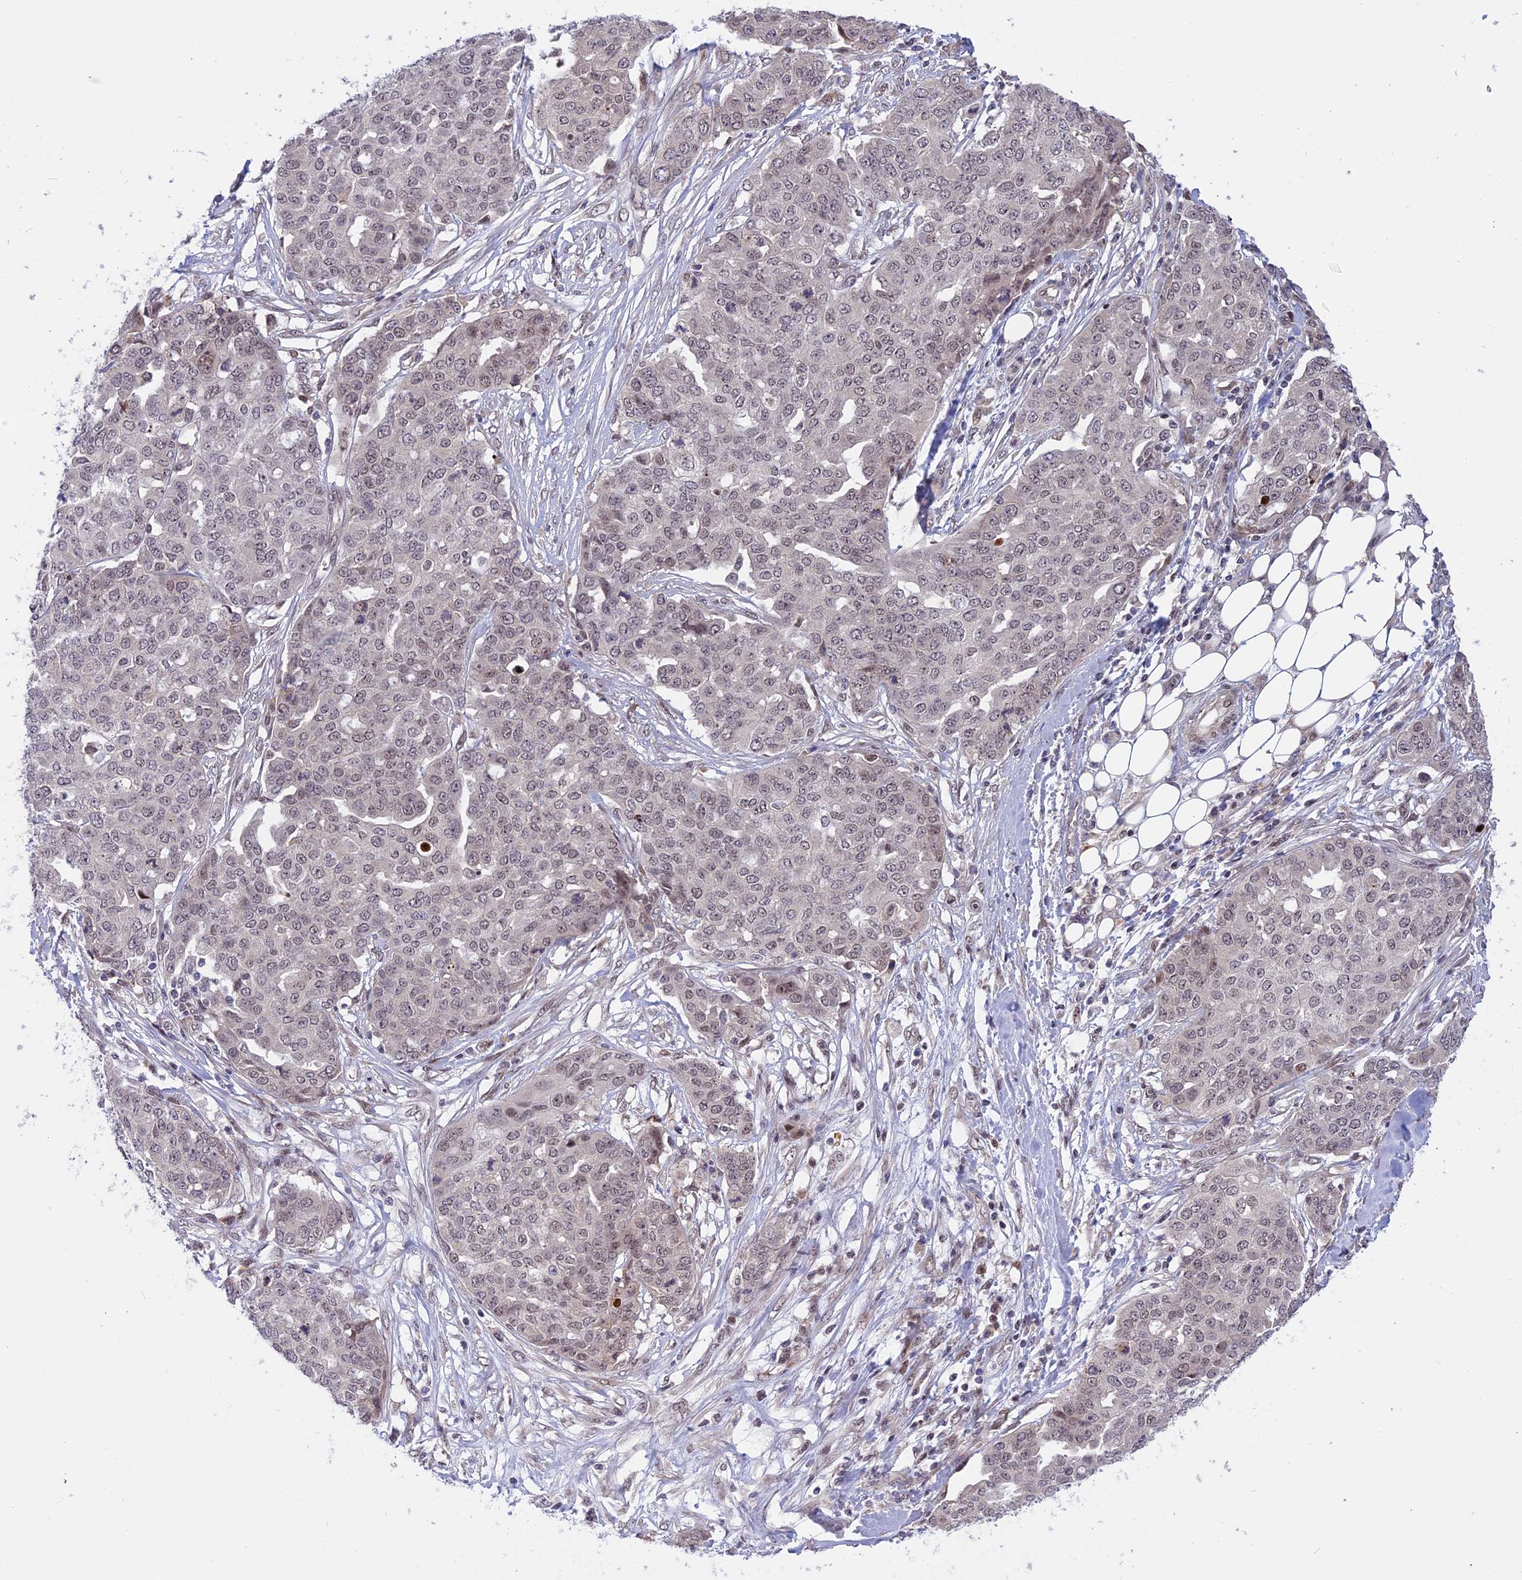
{"staining": {"intensity": "weak", "quantity": "25%-75%", "location": "nuclear"}, "tissue": "ovarian cancer", "cell_type": "Tumor cells", "image_type": "cancer", "snomed": [{"axis": "morphology", "description": "Cystadenocarcinoma, serous, NOS"}, {"axis": "topography", "description": "Soft tissue"}, {"axis": "topography", "description": "Ovary"}], "caption": "Immunohistochemistry (IHC) histopathology image of ovarian cancer (serous cystadenocarcinoma) stained for a protein (brown), which shows low levels of weak nuclear expression in about 25%-75% of tumor cells.", "gene": "POLR2C", "patient": {"sex": "female", "age": 57}}